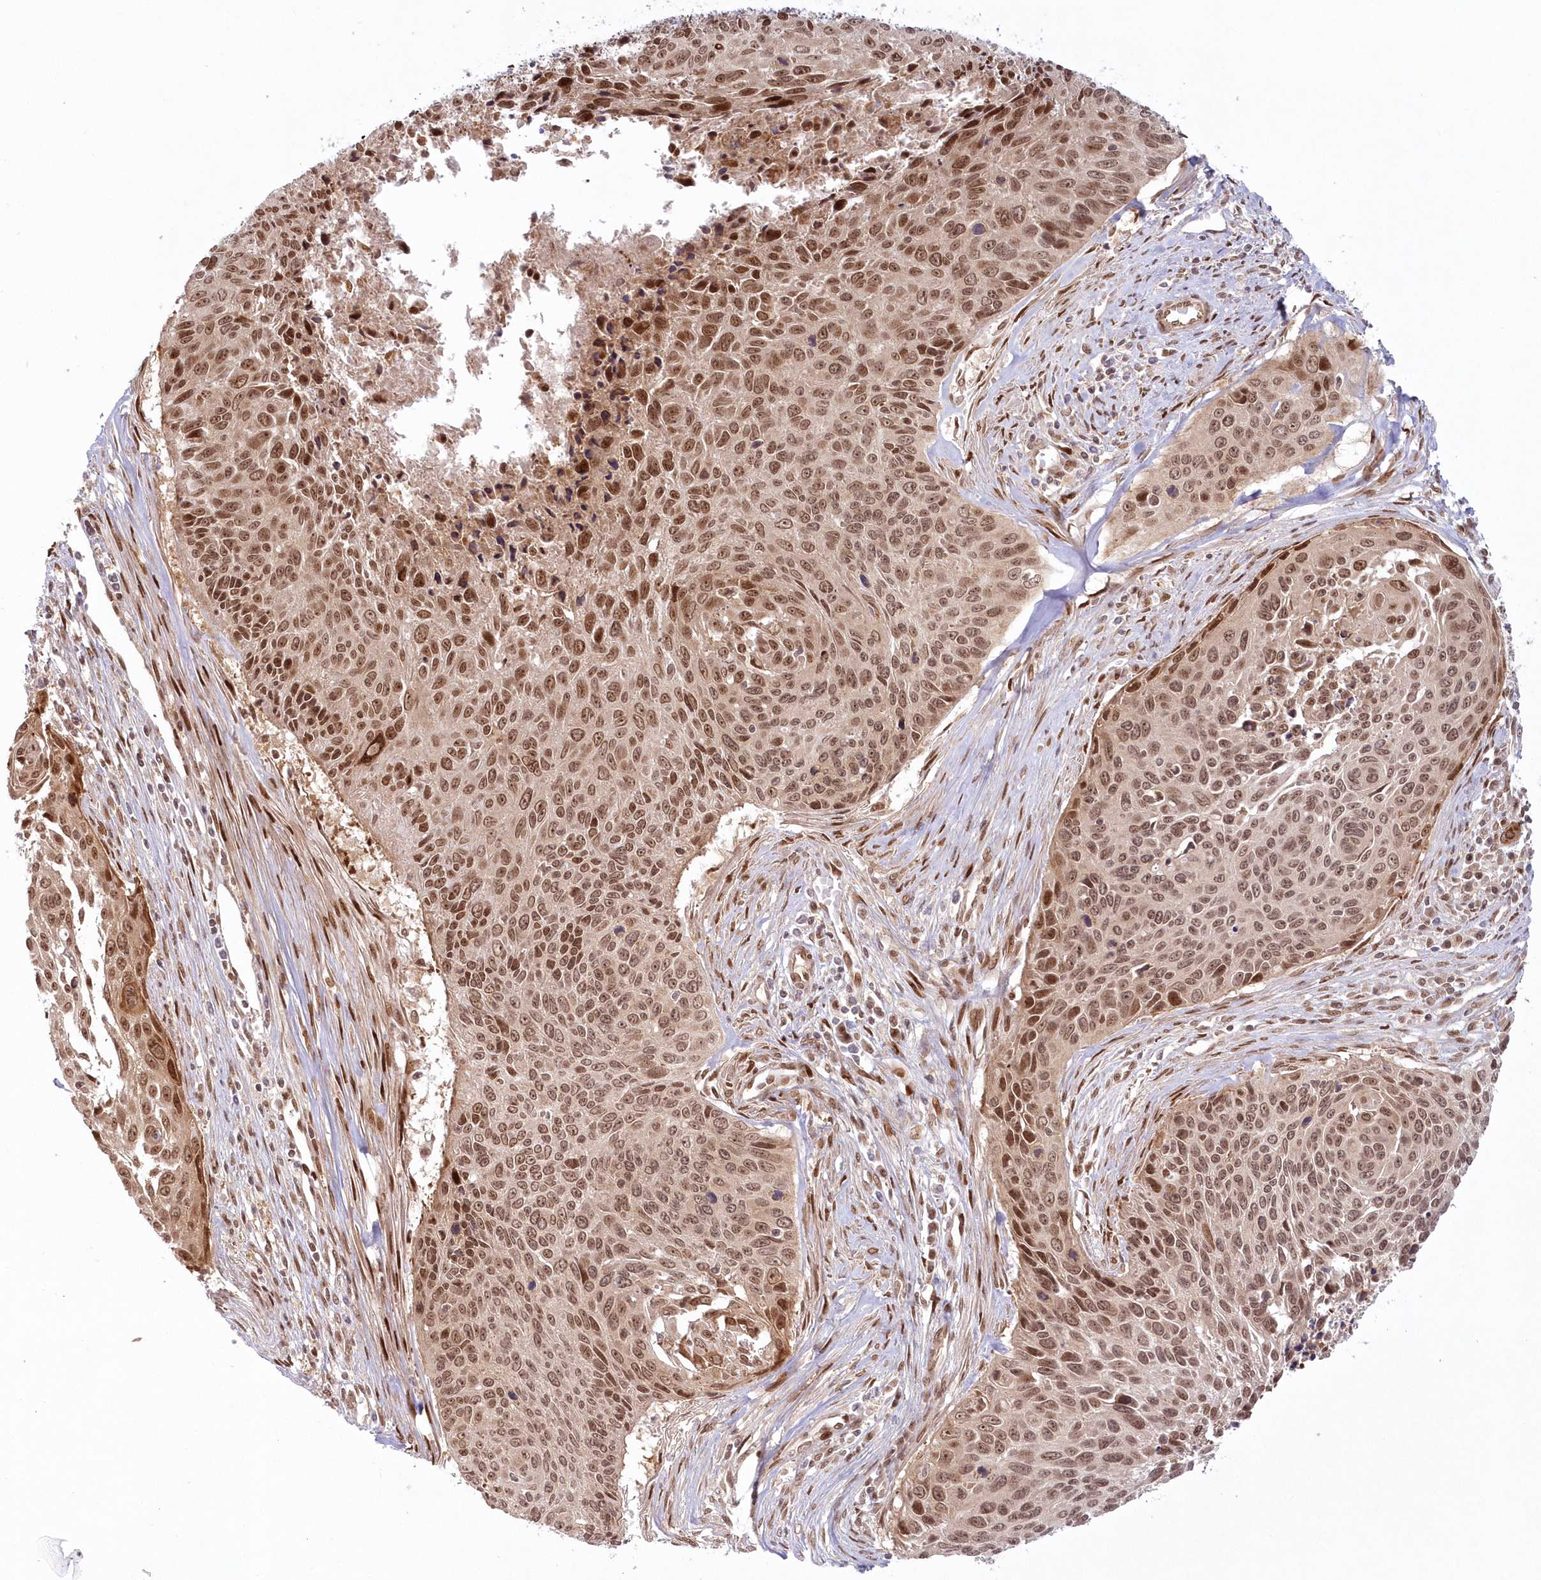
{"staining": {"intensity": "moderate", "quantity": ">75%", "location": "cytoplasmic/membranous,nuclear"}, "tissue": "cervical cancer", "cell_type": "Tumor cells", "image_type": "cancer", "snomed": [{"axis": "morphology", "description": "Squamous cell carcinoma, NOS"}, {"axis": "topography", "description": "Cervix"}], "caption": "The immunohistochemical stain shows moderate cytoplasmic/membranous and nuclear staining in tumor cells of cervical cancer (squamous cell carcinoma) tissue.", "gene": "TOGARAM2", "patient": {"sex": "female", "age": 55}}